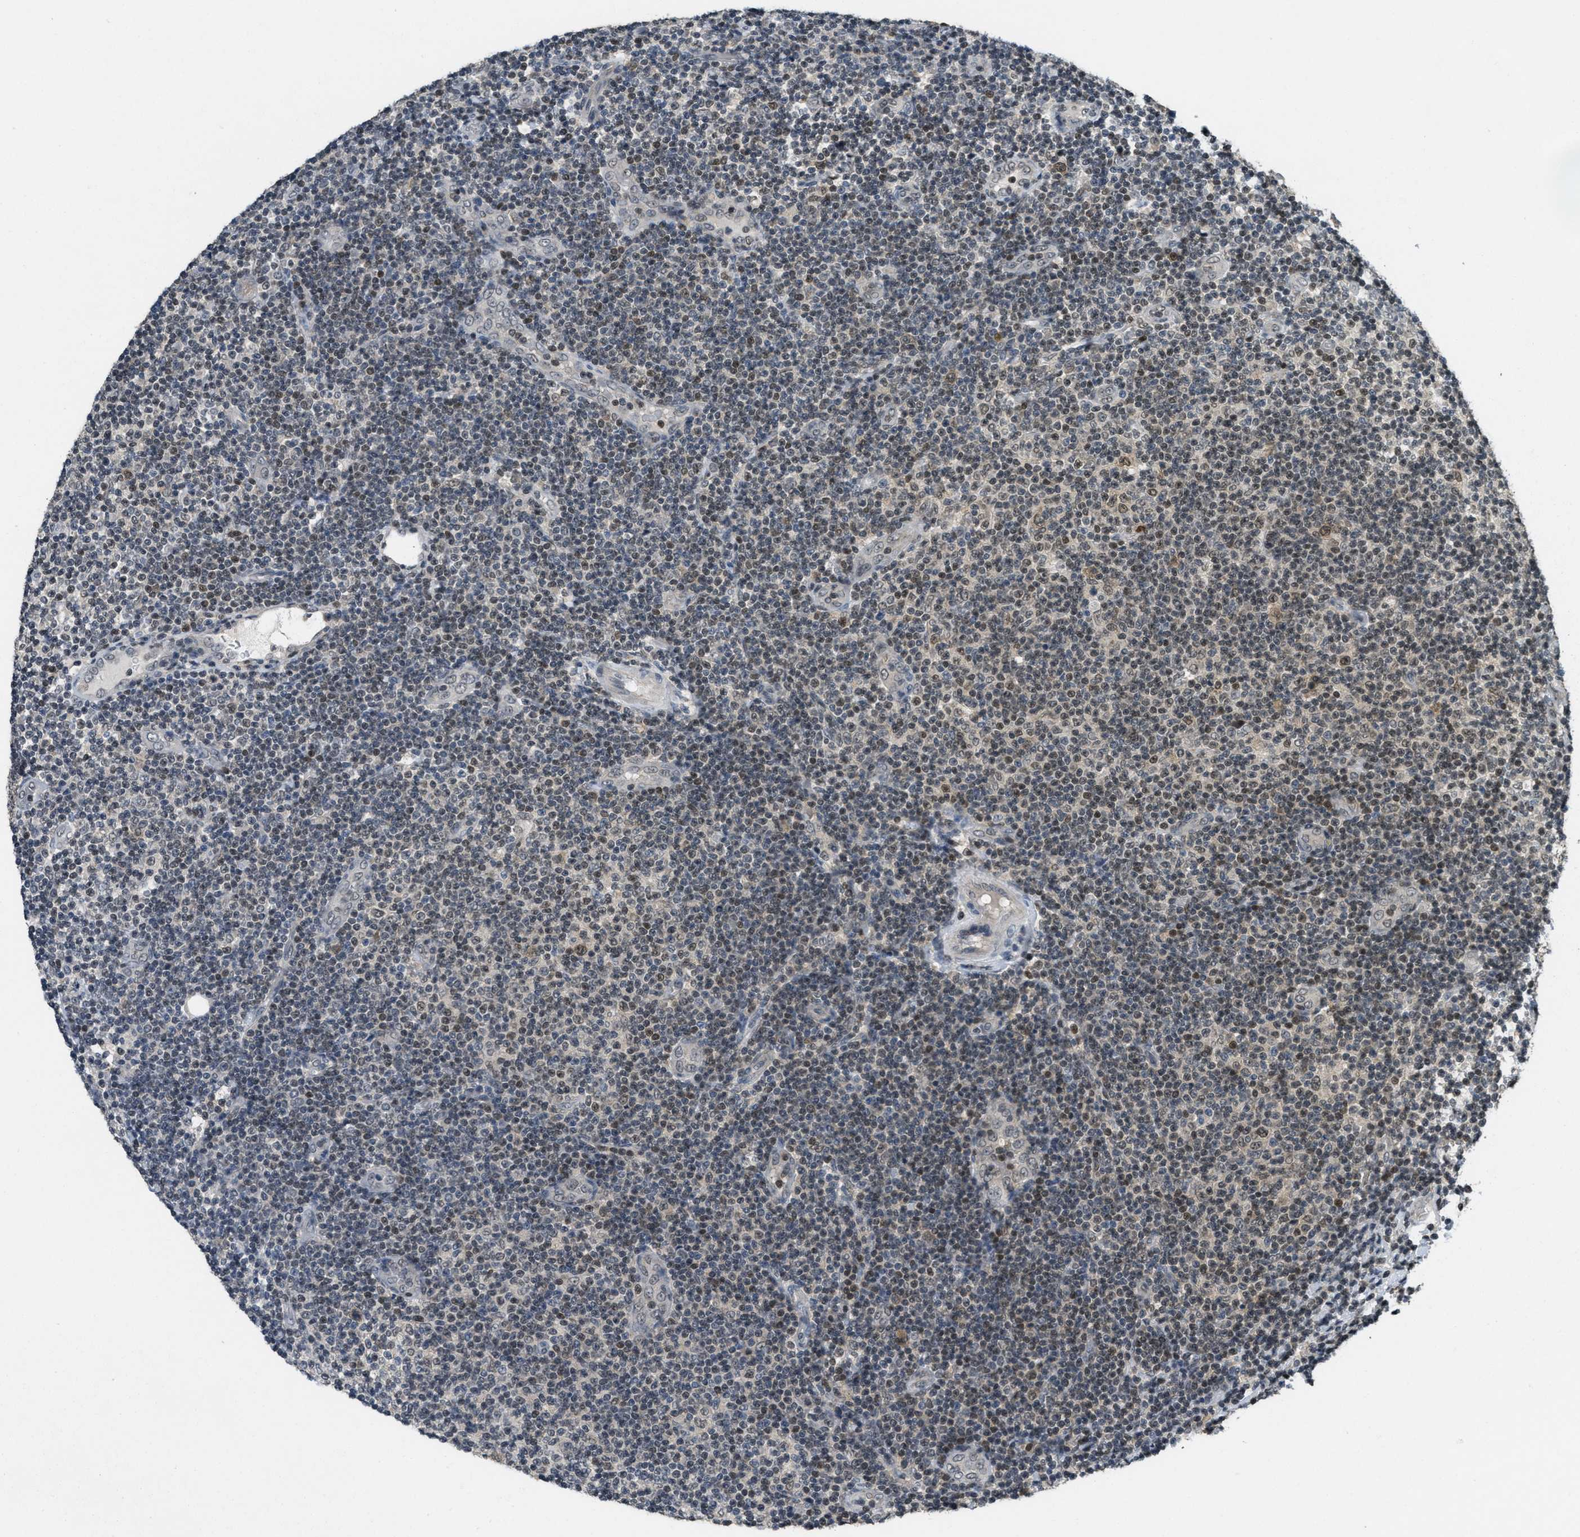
{"staining": {"intensity": "weak", "quantity": "<25%", "location": "nuclear"}, "tissue": "lymphoma", "cell_type": "Tumor cells", "image_type": "cancer", "snomed": [{"axis": "morphology", "description": "Malignant lymphoma, non-Hodgkin's type, Low grade"}, {"axis": "topography", "description": "Lymph node"}], "caption": "Immunohistochemical staining of human malignant lymphoma, non-Hodgkin's type (low-grade) reveals no significant positivity in tumor cells. (Immunohistochemistry (ihc), brightfield microscopy, high magnification).", "gene": "DNAJB1", "patient": {"sex": "male", "age": 83}}